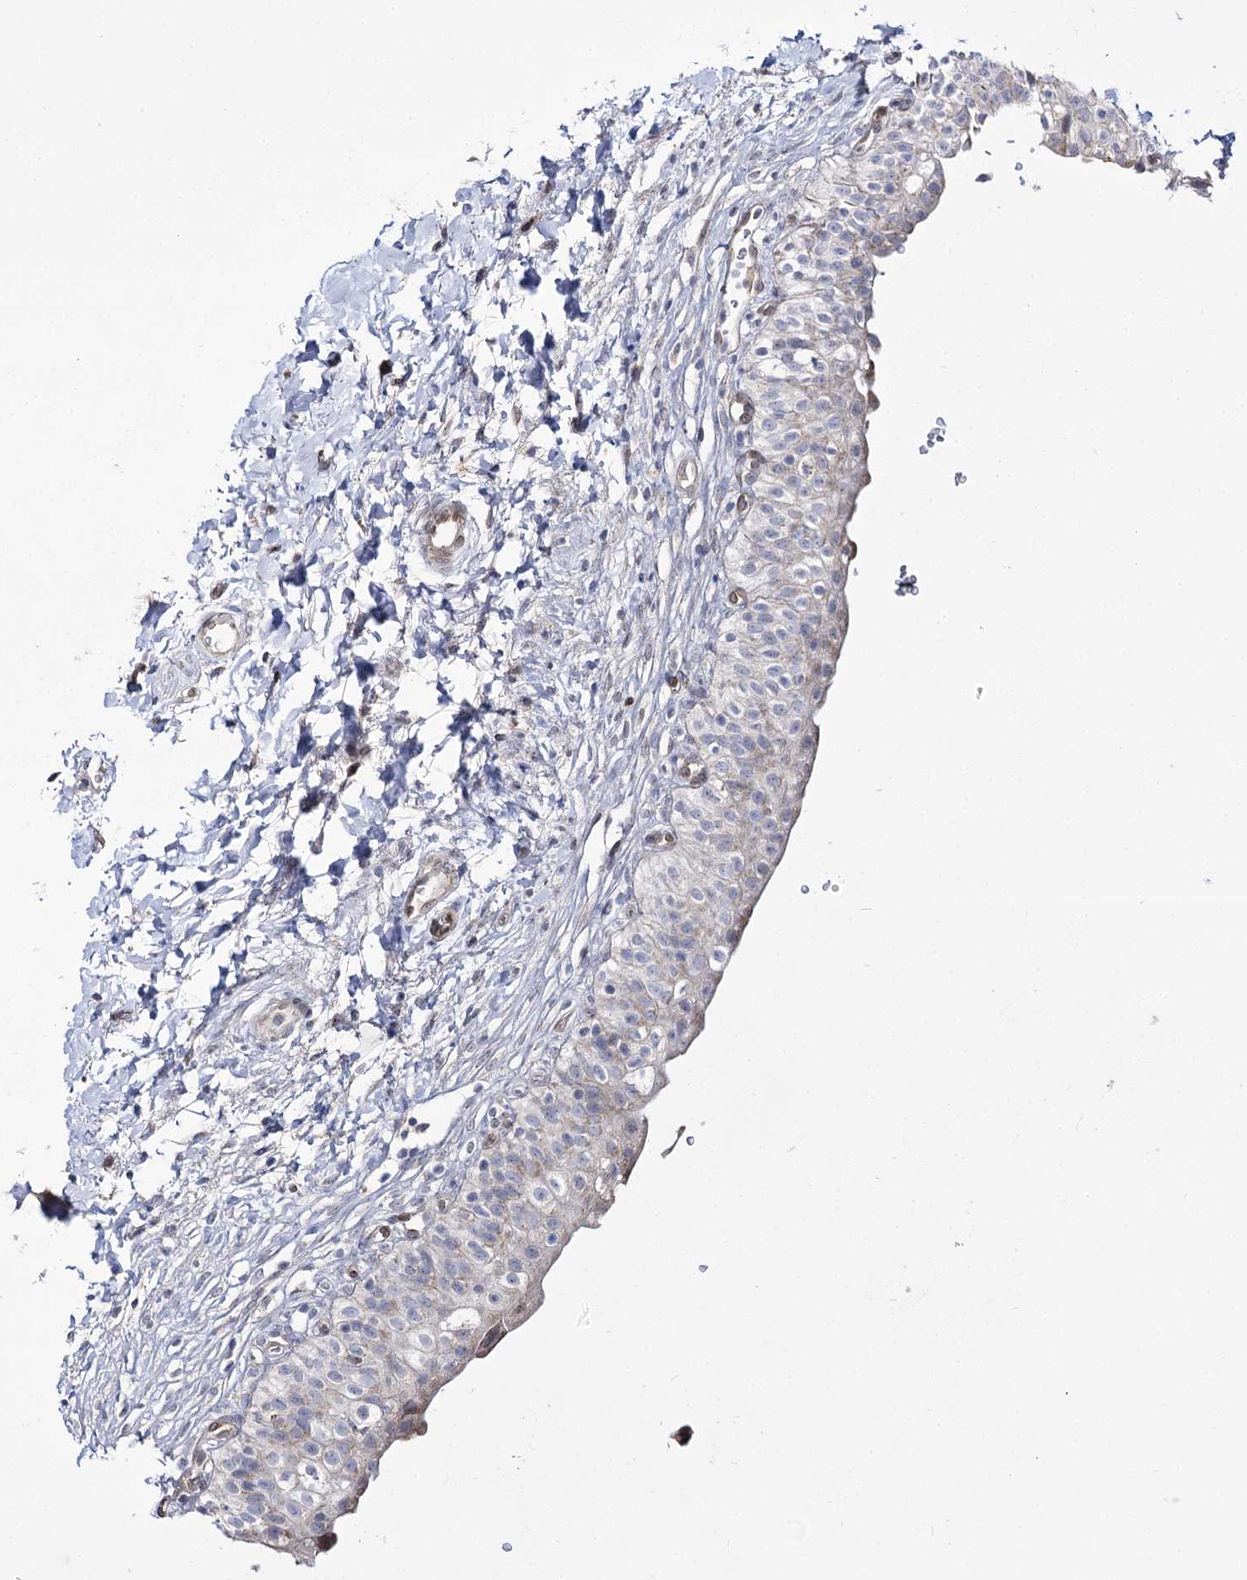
{"staining": {"intensity": "weak", "quantity": "<25%", "location": "cytoplasmic/membranous"}, "tissue": "urinary bladder", "cell_type": "Urothelial cells", "image_type": "normal", "snomed": [{"axis": "morphology", "description": "Normal tissue, NOS"}, {"axis": "topography", "description": "Urinary bladder"}], "caption": "This photomicrograph is of normal urinary bladder stained with immunohistochemistry (IHC) to label a protein in brown with the nuclei are counter-stained blue. There is no positivity in urothelial cells. (DAB (3,3'-diaminobenzidine) IHC, high magnification).", "gene": "C11orf80", "patient": {"sex": "male", "age": 55}}